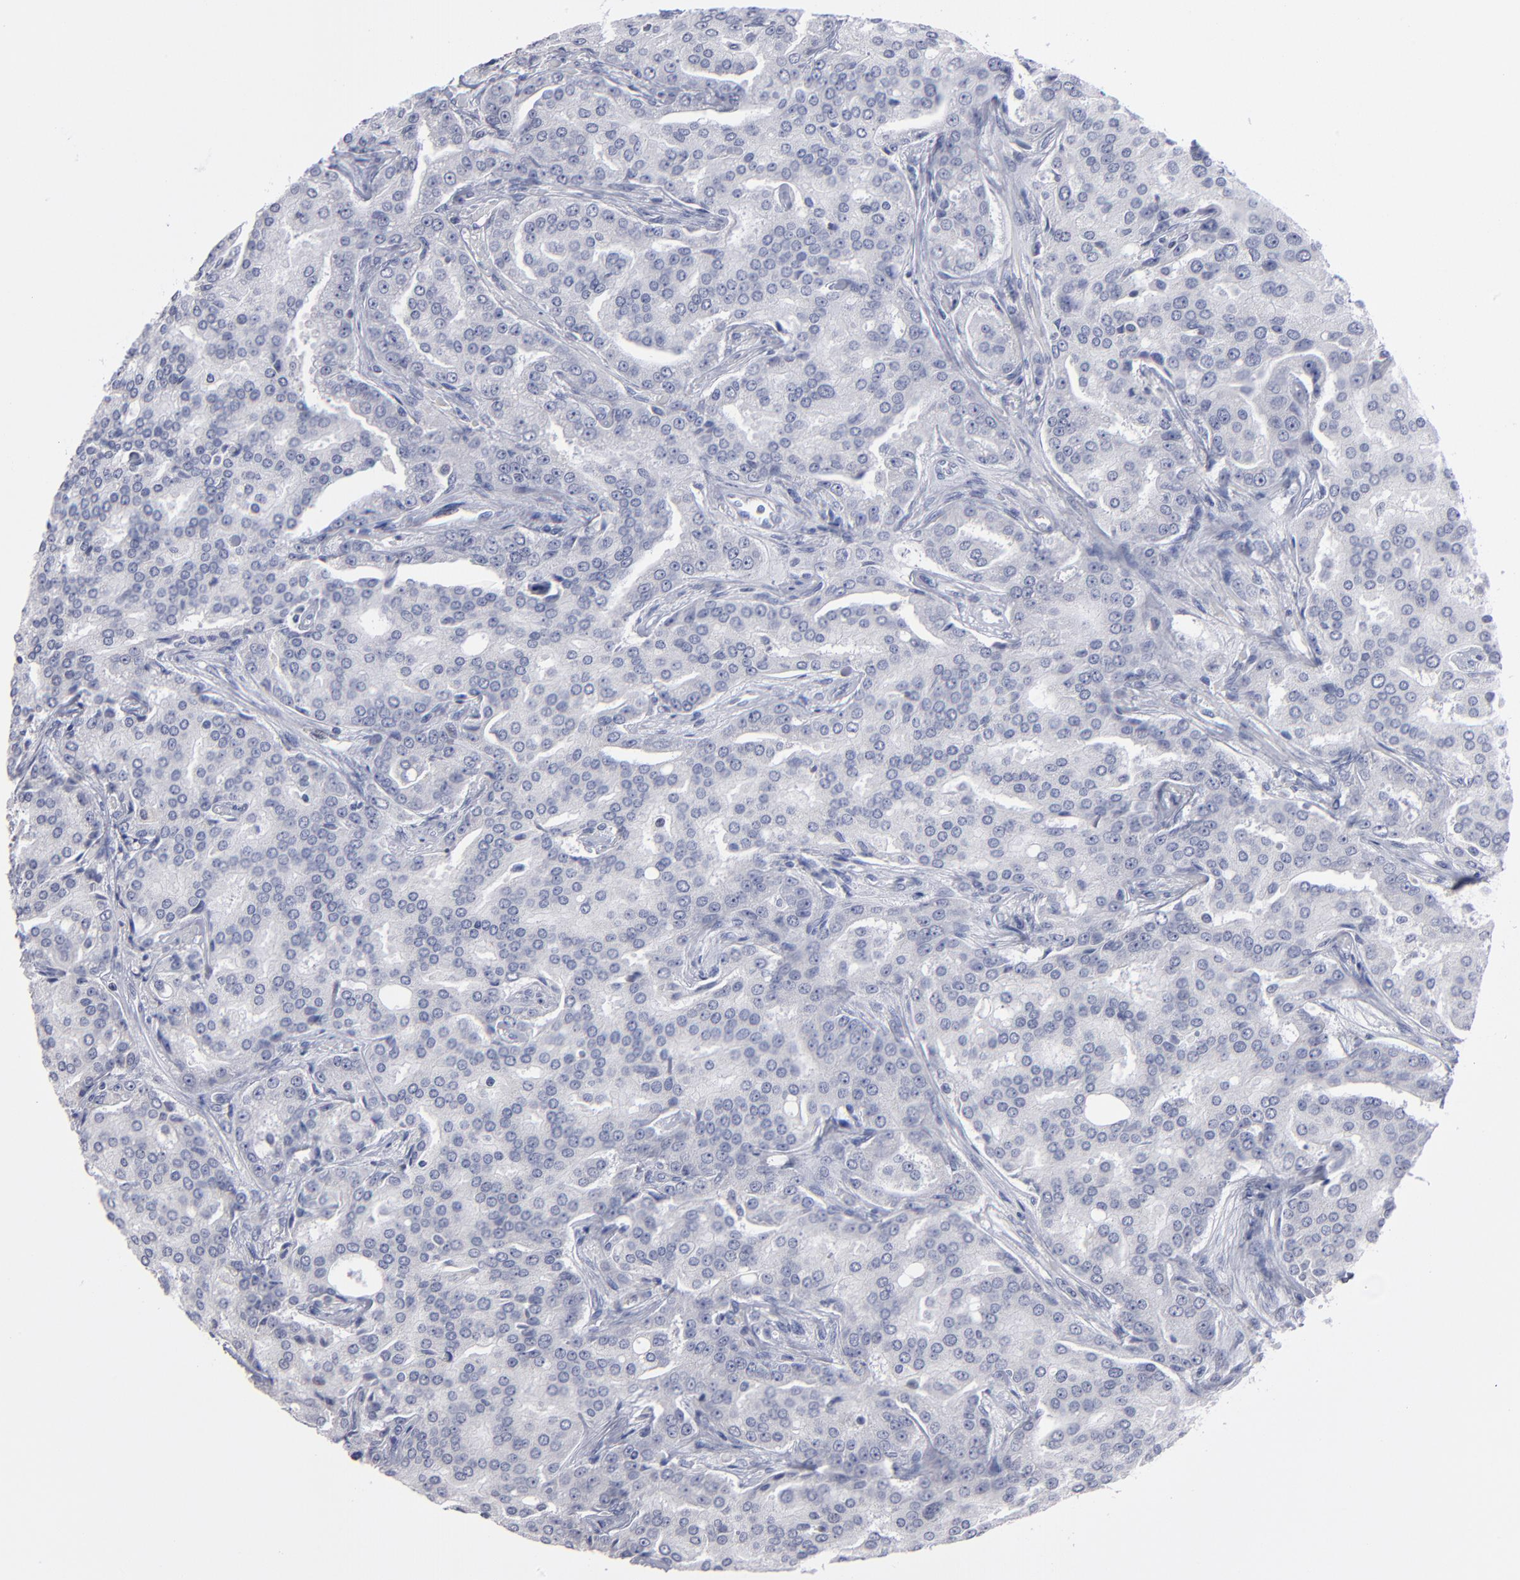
{"staining": {"intensity": "negative", "quantity": "none", "location": "none"}, "tissue": "prostate cancer", "cell_type": "Tumor cells", "image_type": "cancer", "snomed": [{"axis": "morphology", "description": "Adenocarcinoma, High grade"}, {"axis": "topography", "description": "Prostate"}], "caption": "Tumor cells are negative for protein expression in human high-grade adenocarcinoma (prostate). The staining is performed using DAB brown chromogen with nuclei counter-stained in using hematoxylin.", "gene": "RPH3A", "patient": {"sex": "male", "age": 72}}